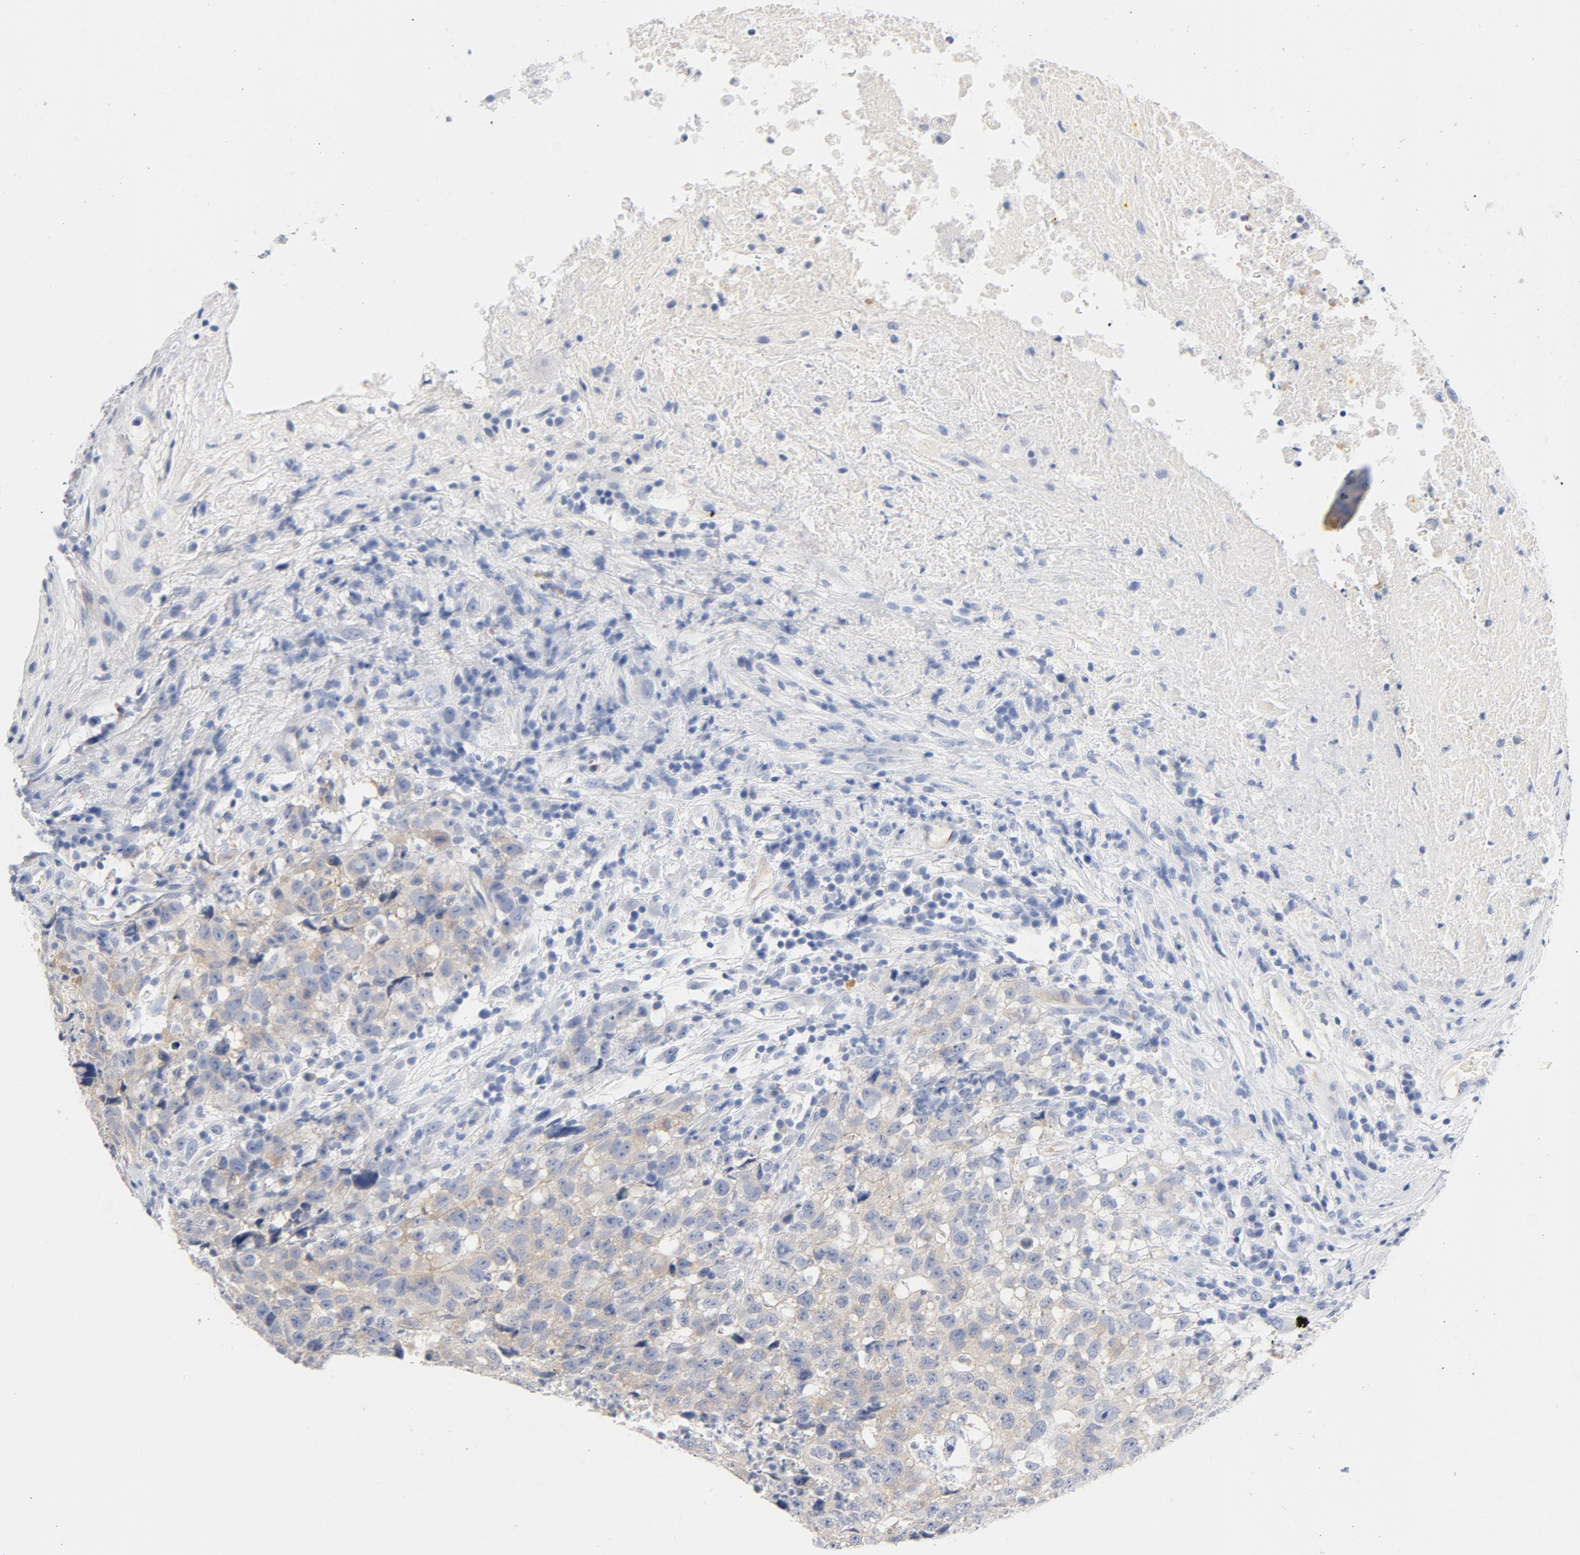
{"staining": {"intensity": "weak", "quantity": ">75%", "location": "cytoplasmic/membranous"}, "tissue": "testis cancer", "cell_type": "Tumor cells", "image_type": "cancer", "snomed": [{"axis": "morphology", "description": "Necrosis, NOS"}, {"axis": "morphology", "description": "Carcinoma, Embryonal, NOS"}, {"axis": "topography", "description": "Testis"}], "caption": "Immunohistochemical staining of testis embryonal carcinoma displays low levels of weak cytoplasmic/membranous staining in about >75% of tumor cells. (DAB IHC with brightfield microscopy, high magnification).", "gene": "HOMER1", "patient": {"sex": "male", "age": 19}}